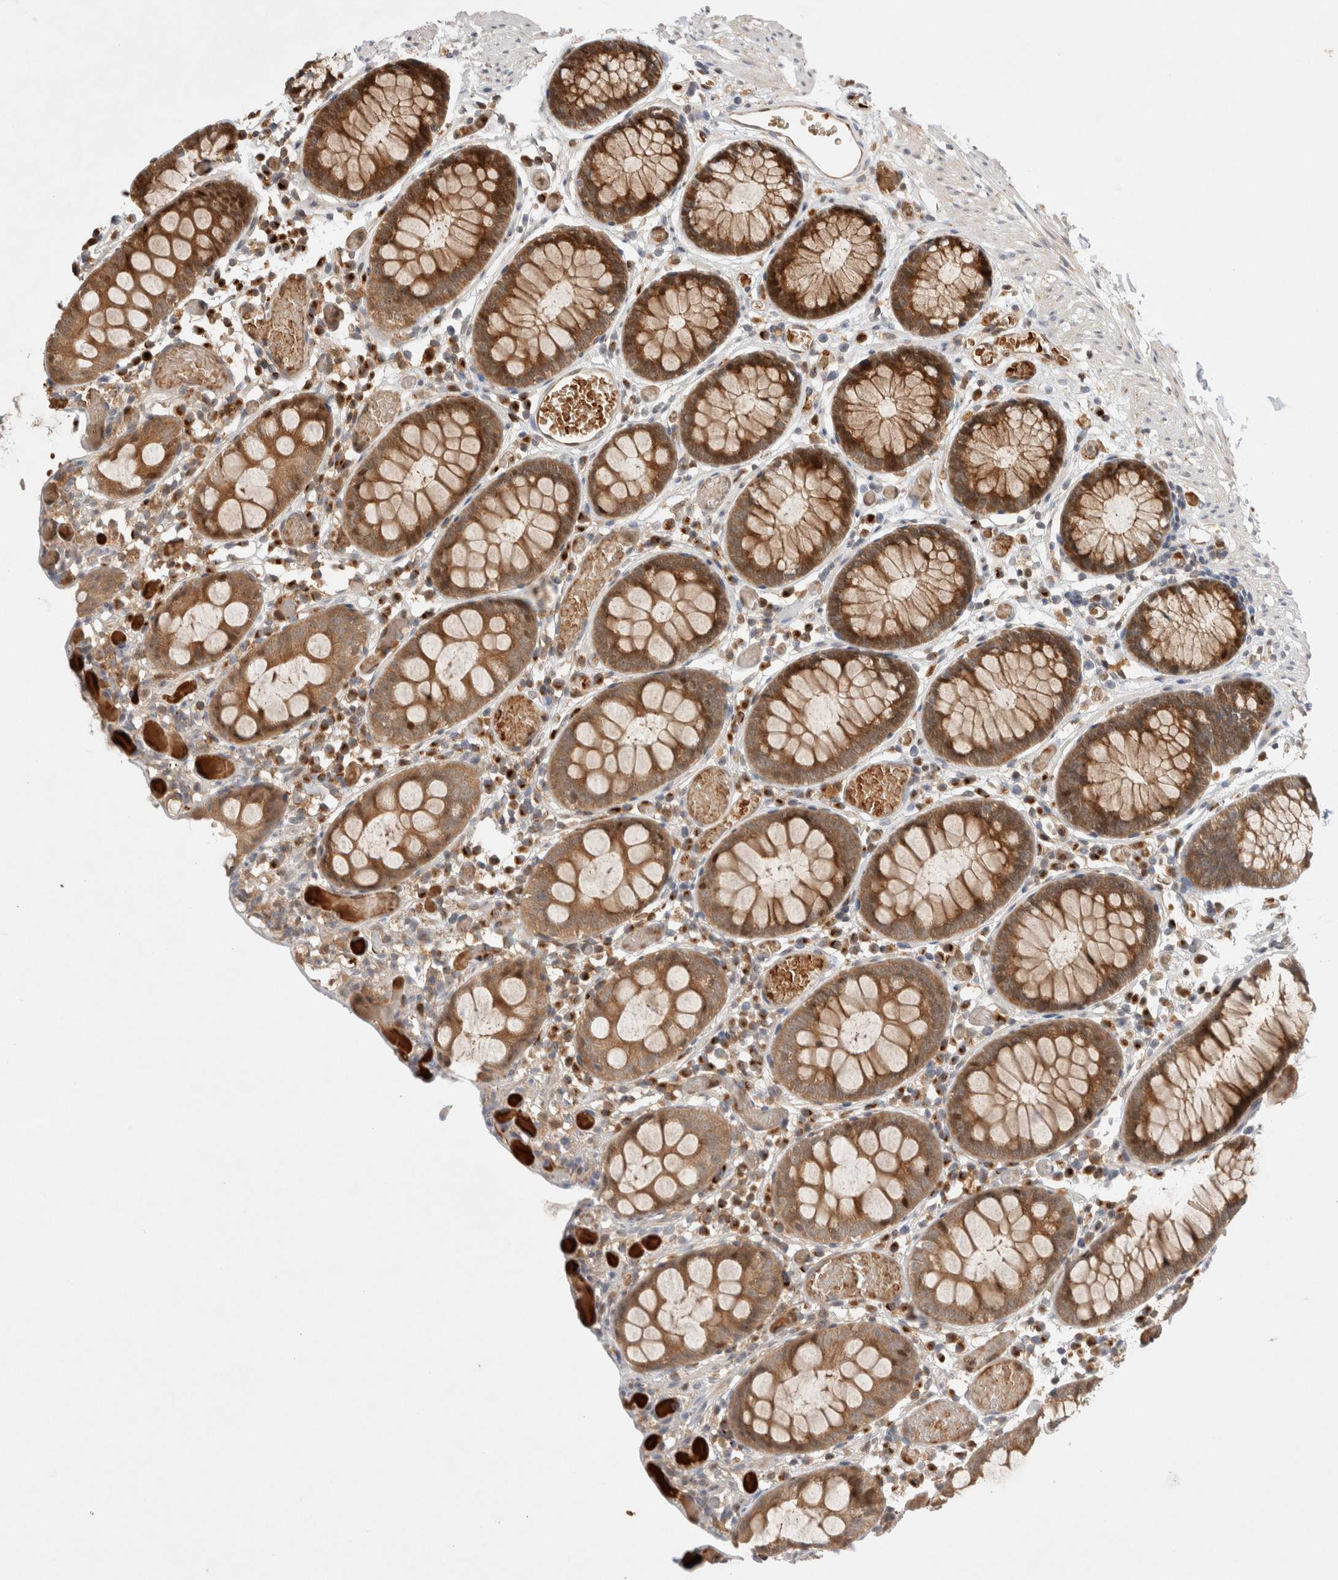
{"staining": {"intensity": "moderate", "quantity": ">75%", "location": "cytoplasmic/membranous"}, "tissue": "colon", "cell_type": "Endothelial cells", "image_type": "normal", "snomed": [{"axis": "morphology", "description": "Normal tissue, NOS"}, {"axis": "topography", "description": "Colon"}], "caption": "A medium amount of moderate cytoplasmic/membranous staining is present in approximately >75% of endothelial cells in unremarkable colon.", "gene": "OTUD6B", "patient": {"sex": "male", "age": 14}}